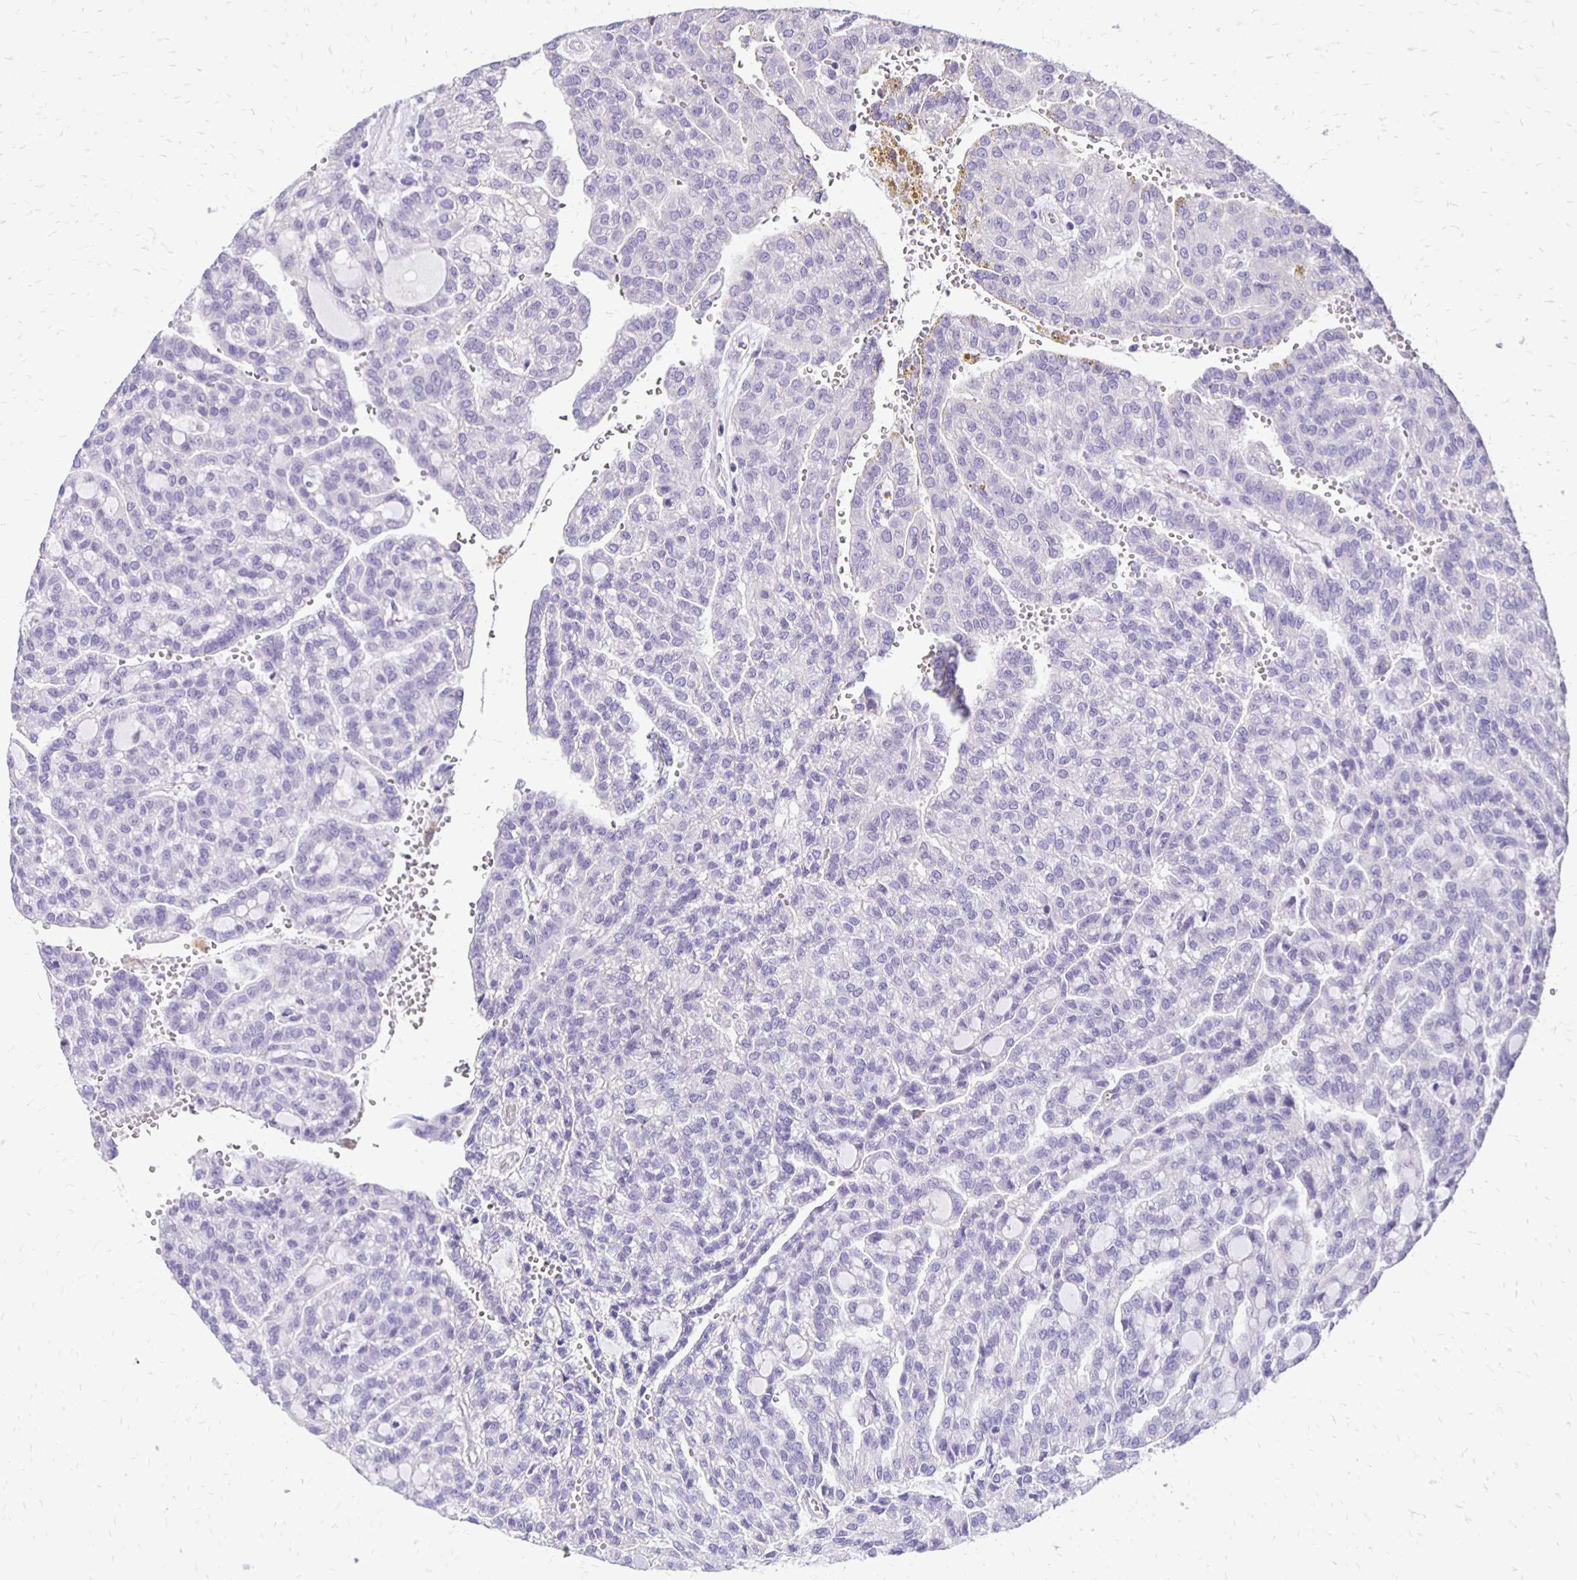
{"staining": {"intensity": "negative", "quantity": "none", "location": "none"}, "tissue": "renal cancer", "cell_type": "Tumor cells", "image_type": "cancer", "snomed": [{"axis": "morphology", "description": "Adenocarcinoma, NOS"}, {"axis": "topography", "description": "Kidney"}], "caption": "Renal cancer (adenocarcinoma) was stained to show a protein in brown. There is no significant positivity in tumor cells.", "gene": "ANKRD45", "patient": {"sex": "male", "age": 63}}